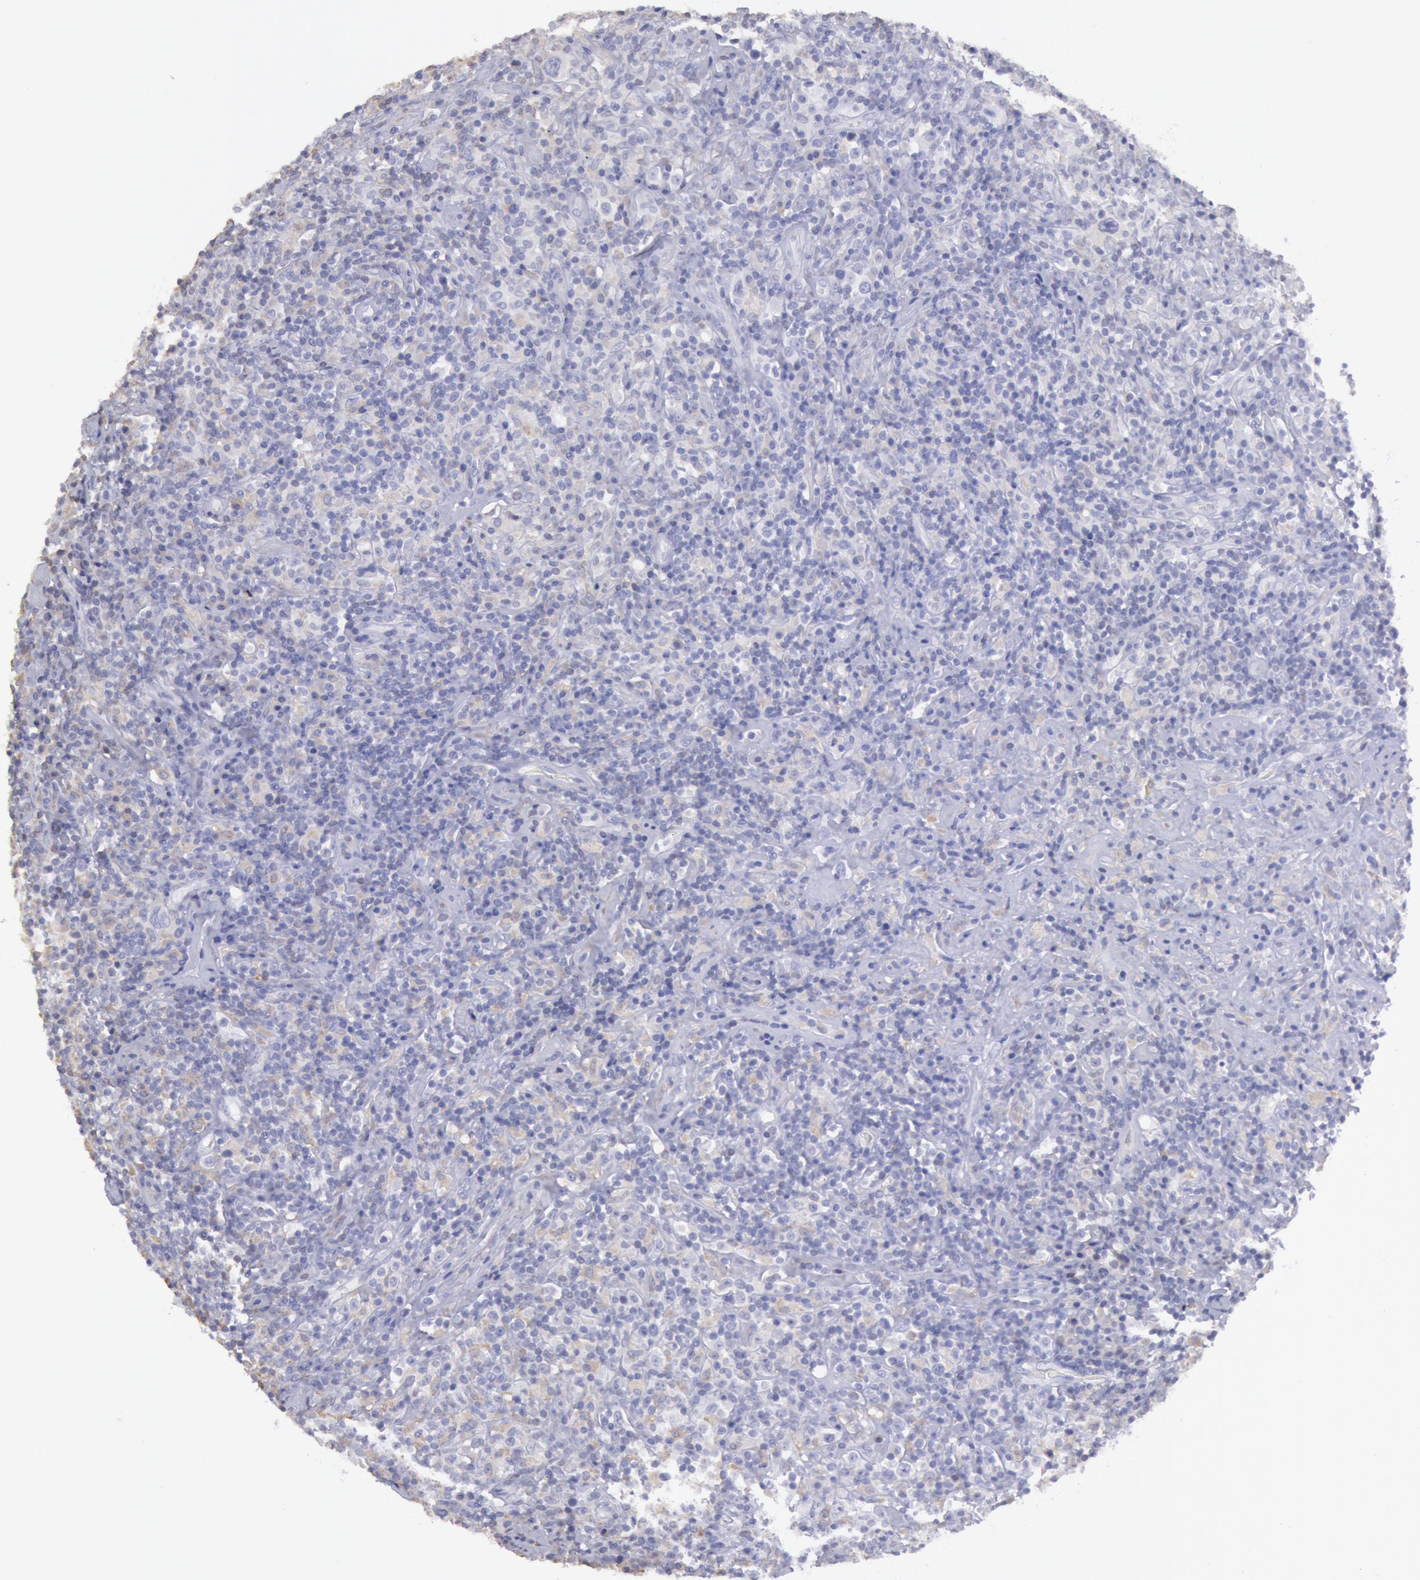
{"staining": {"intensity": "negative", "quantity": "none", "location": "none"}, "tissue": "lymphoma", "cell_type": "Tumor cells", "image_type": "cancer", "snomed": [{"axis": "morphology", "description": "Hodgkin's disease, NOS"}, {"axis": "topography", "description": "Lymph node"}], "caption": "There is no significant expression in tumor cells of lymphoma.", "gene": "MYH7", "patient": {"sex": "male", "age": 46}}